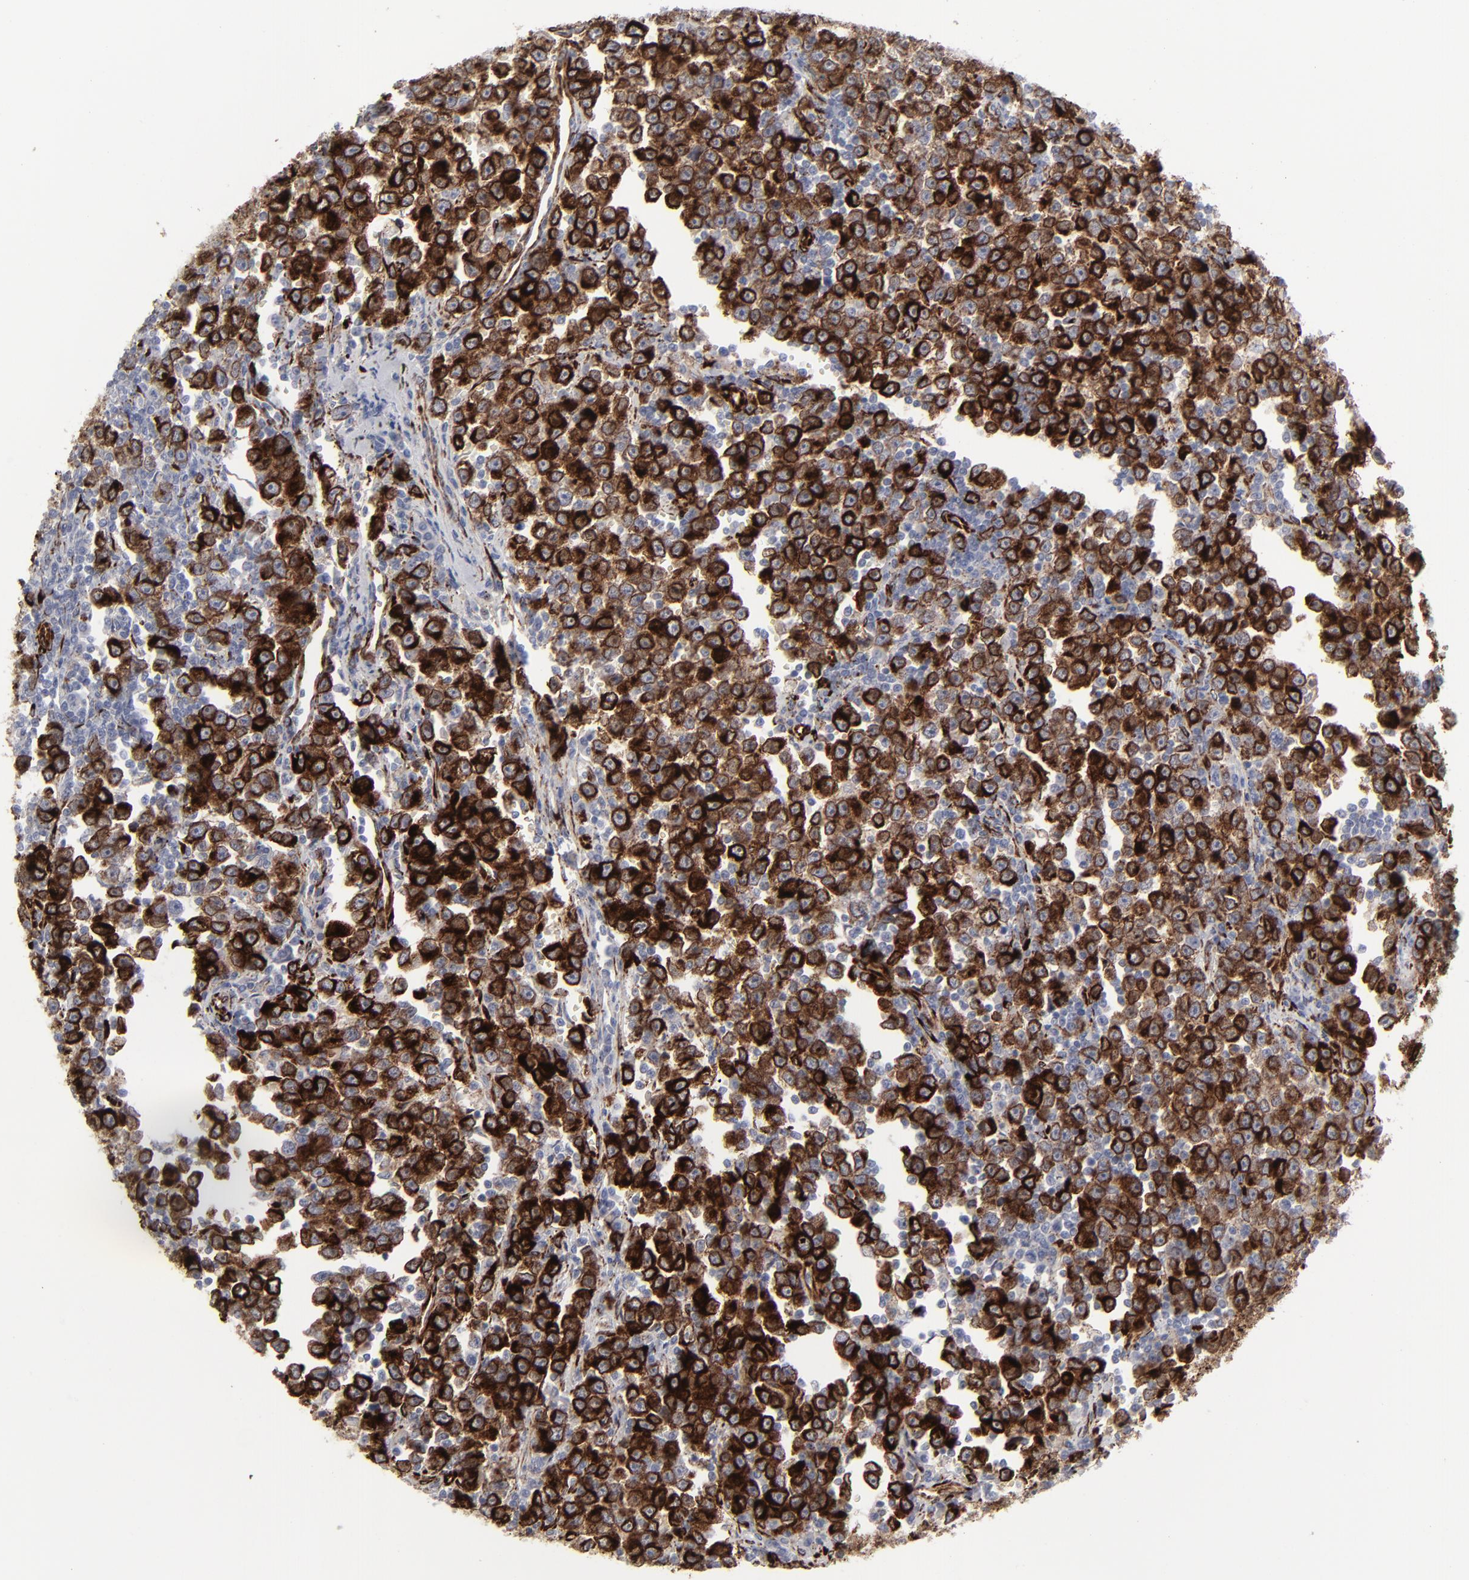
{"staining": {"intensity": "strong", "quantity": ">75%", "location": "cytoplasmic/membranous"}, "tissue": "testis cancer", "cell_type": "Tumor cells", "image_type": "cancer", "snomed": [{"axis": "morphology", "description": "Seminoma, NOS"}, {"axis": "topography", "description": "Testis"}], "caption": "Tumor cells exhibit high levels of strong cytoplasmic/membranous staining in about >75% of cells in human testis cancer. Immunohistochemistry stains the protein in brown and the nuclei are stained blue.", "gene": "SPARC", "patient": {"sex": "male", "age": 43}}